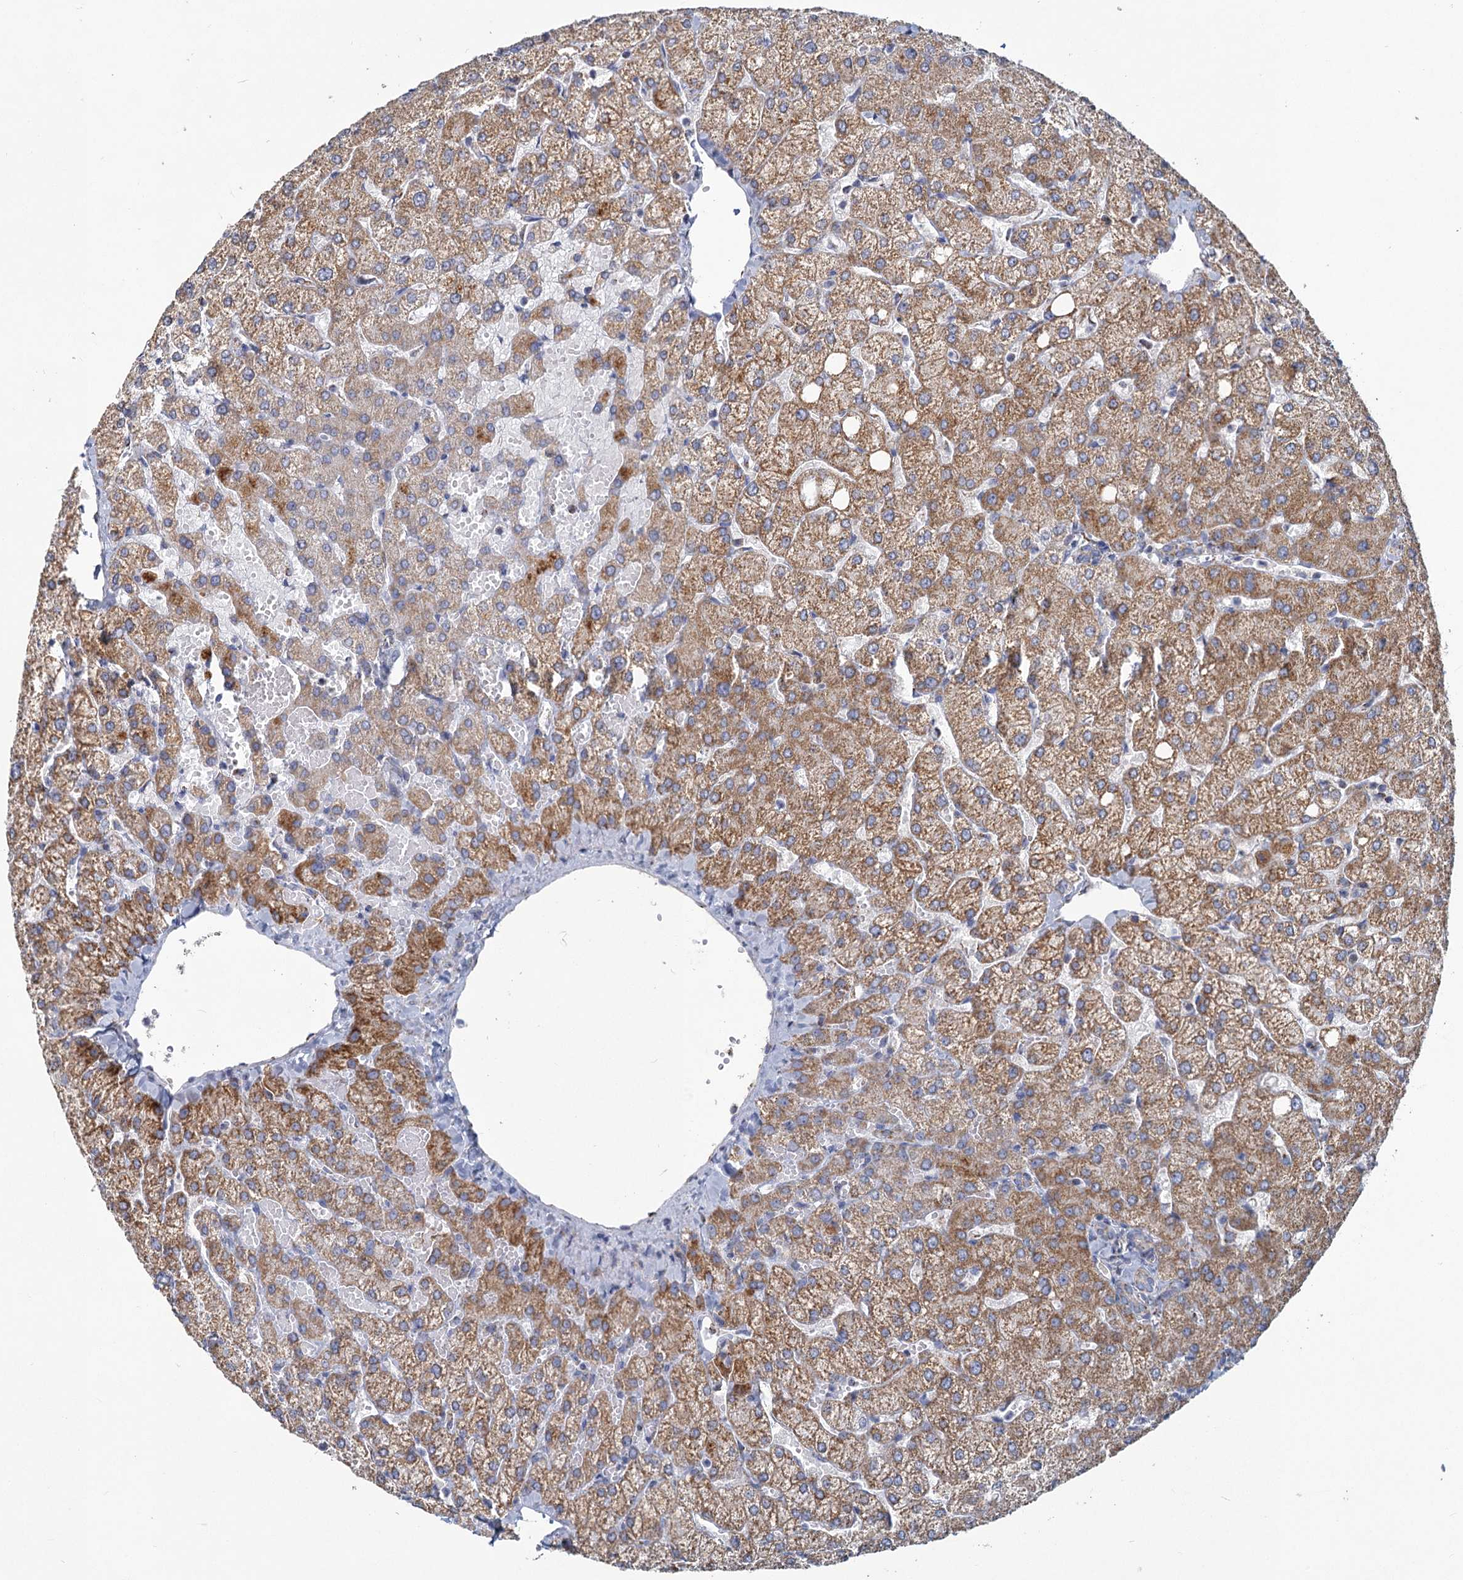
{"staining": {"intensity": "negative", "quantity": "none", "location": "none"}, "tissue": "liver", "cell_type": "Cholangiocytes", "image_type": "normal", "snomed": [{"axis": "morphology", "description": "Normal tissue, NOS"}, {"axis": "topography", "description": "Liver"}], "caption": "DAB (3,3'-diaminobenzidine) immunohistochemical staining of normal liver shows no significant expression in cholangiocytes.", "gene": "NDUFC2", "patient": {"sex": "female", "age": 54}}